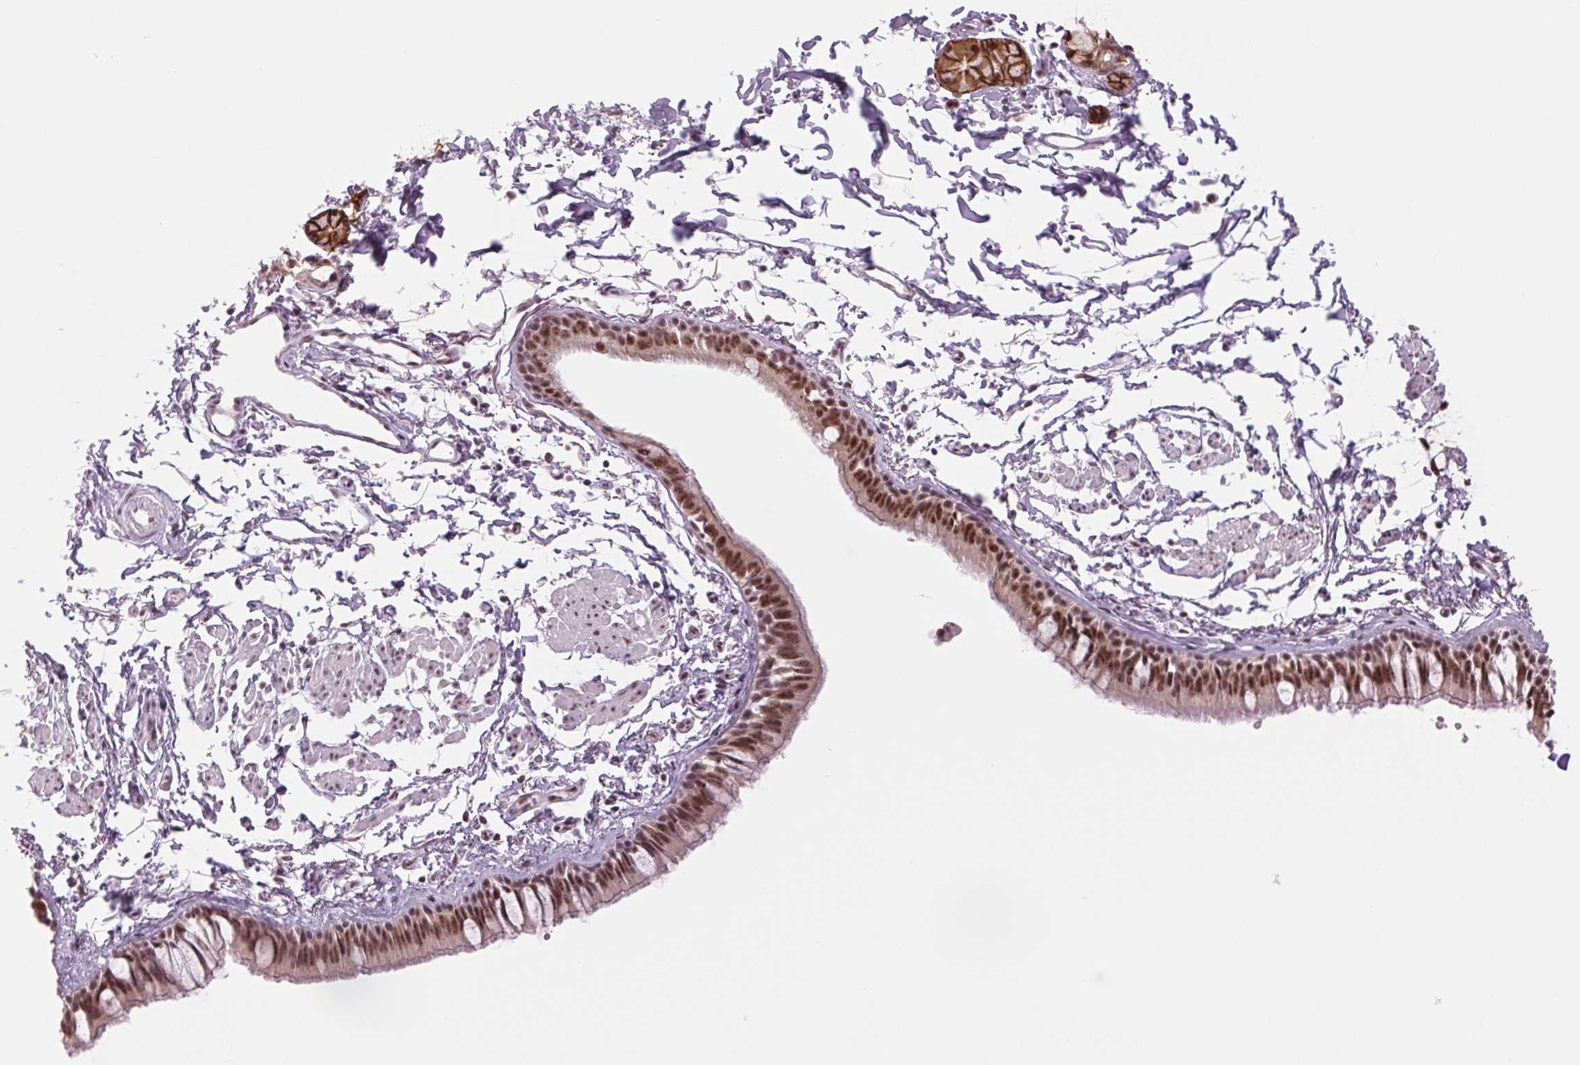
{"staining": {"intensity": "strong", "quantity": ">75%", "location": "nuclear"}, "tissue": "bronchus", "cell_type": "Respiratory epithelial cells", "image_type": "normal", "snomed": [{"axis": "morphology", "description": "Normal tissue, NOS"}, {"axis": "topography", "description": "Bronchus"}], "caption": "Human bronchus stained for a protein (brown) displays strong nuclear positive expression in about >75% of respiratory epithelial cells.", "gene": "ZC3H14", "patient": {"sex": "female", "age": 59}}